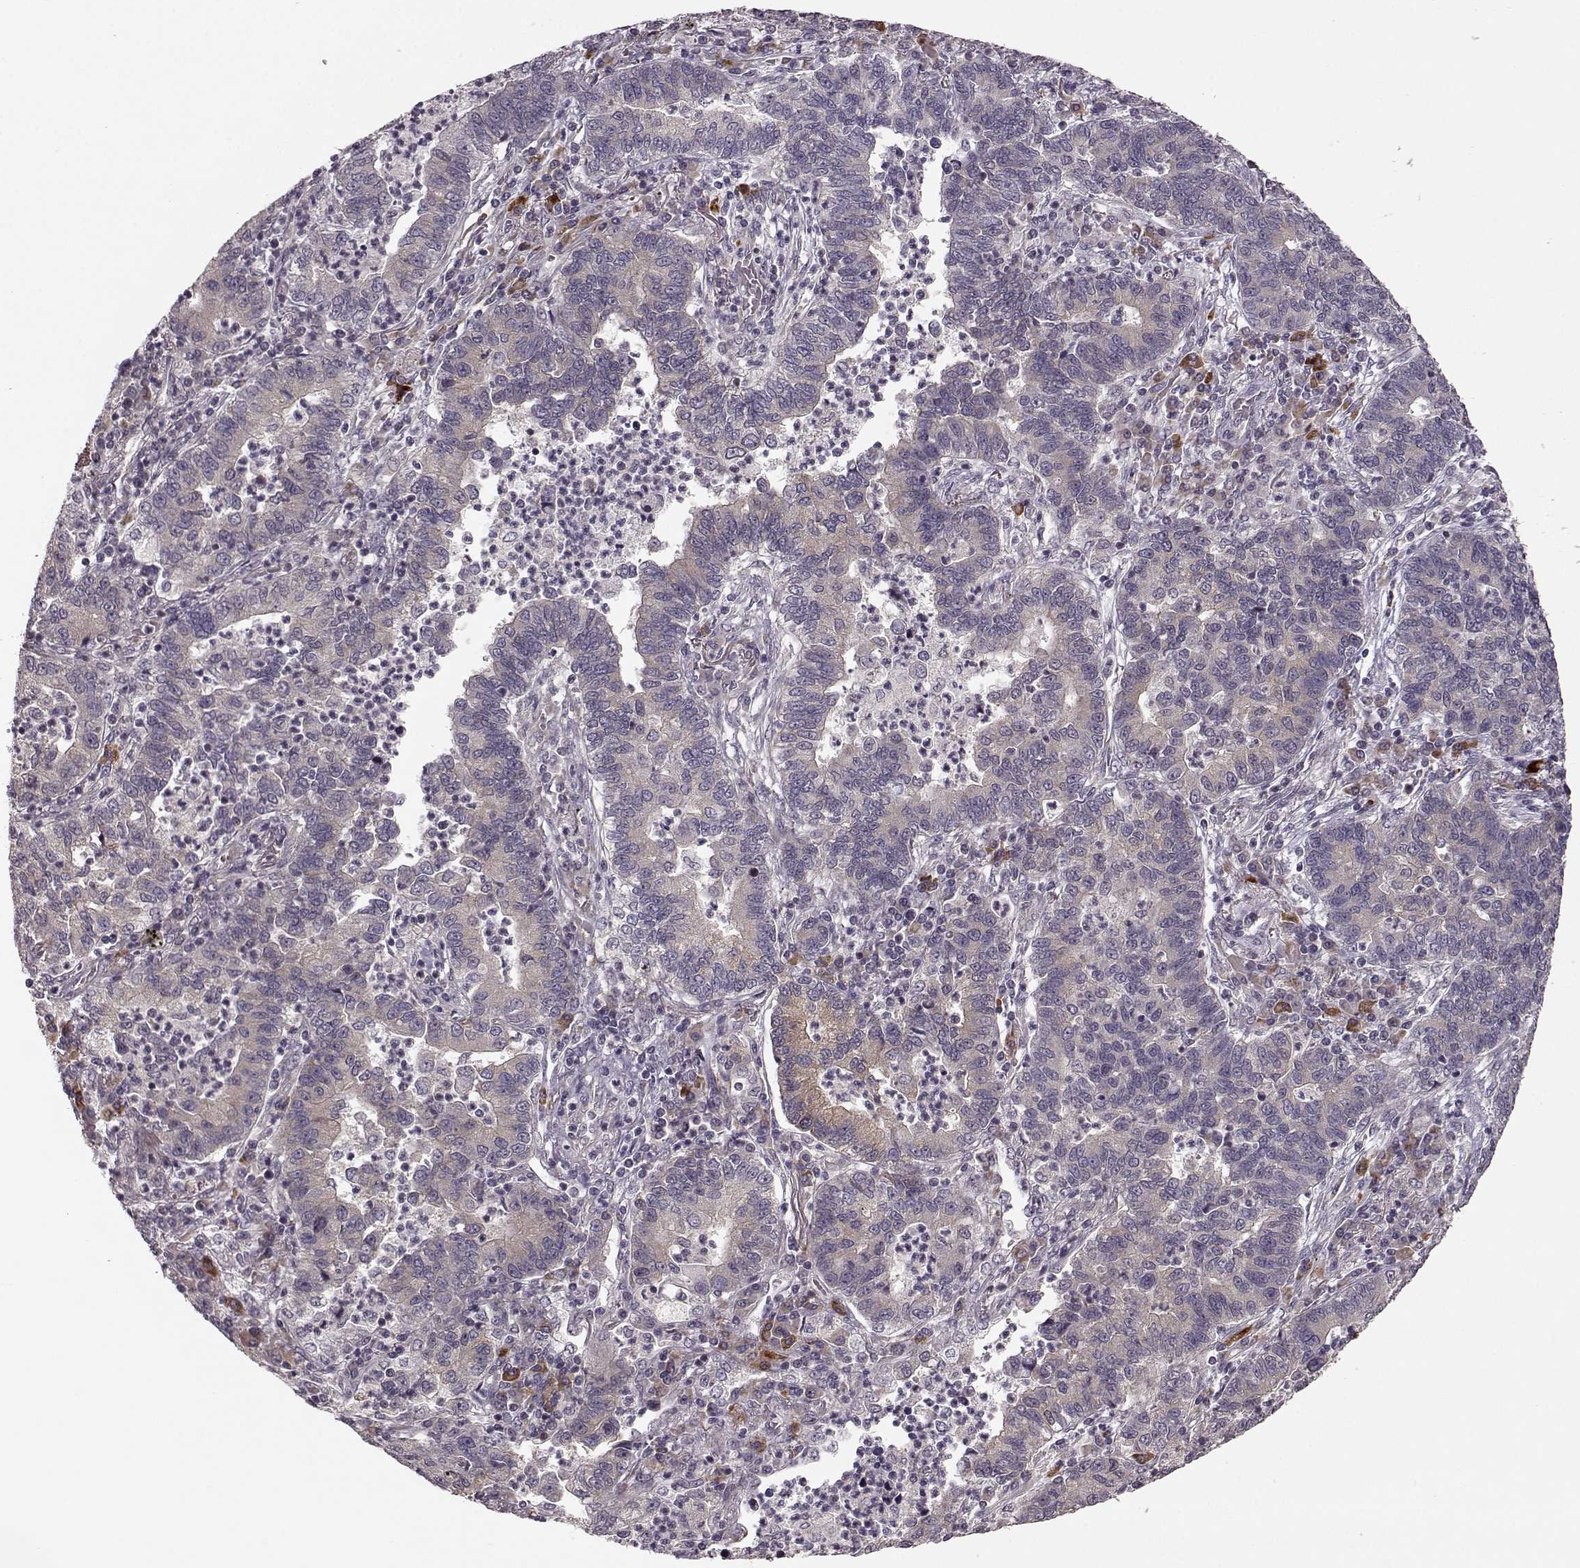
{"staining": {"intensity": "negative", "quantity": "none", "location": "none"}, "tissue": "lung cancer", "cell_type": "Tumor cells", "image_type": "cancer", "snomed": [{"axis": "morphology", "description": "Adenocarcinoma, NOS"}, {"axis": "topography", "description": "Lung"}], "caption": "The photomicrograph displays no staining of tumor cells in adenocarcinoma (lung).", "gene": "SLAIN2", "patient": {"sex": "female", "age": 57}}